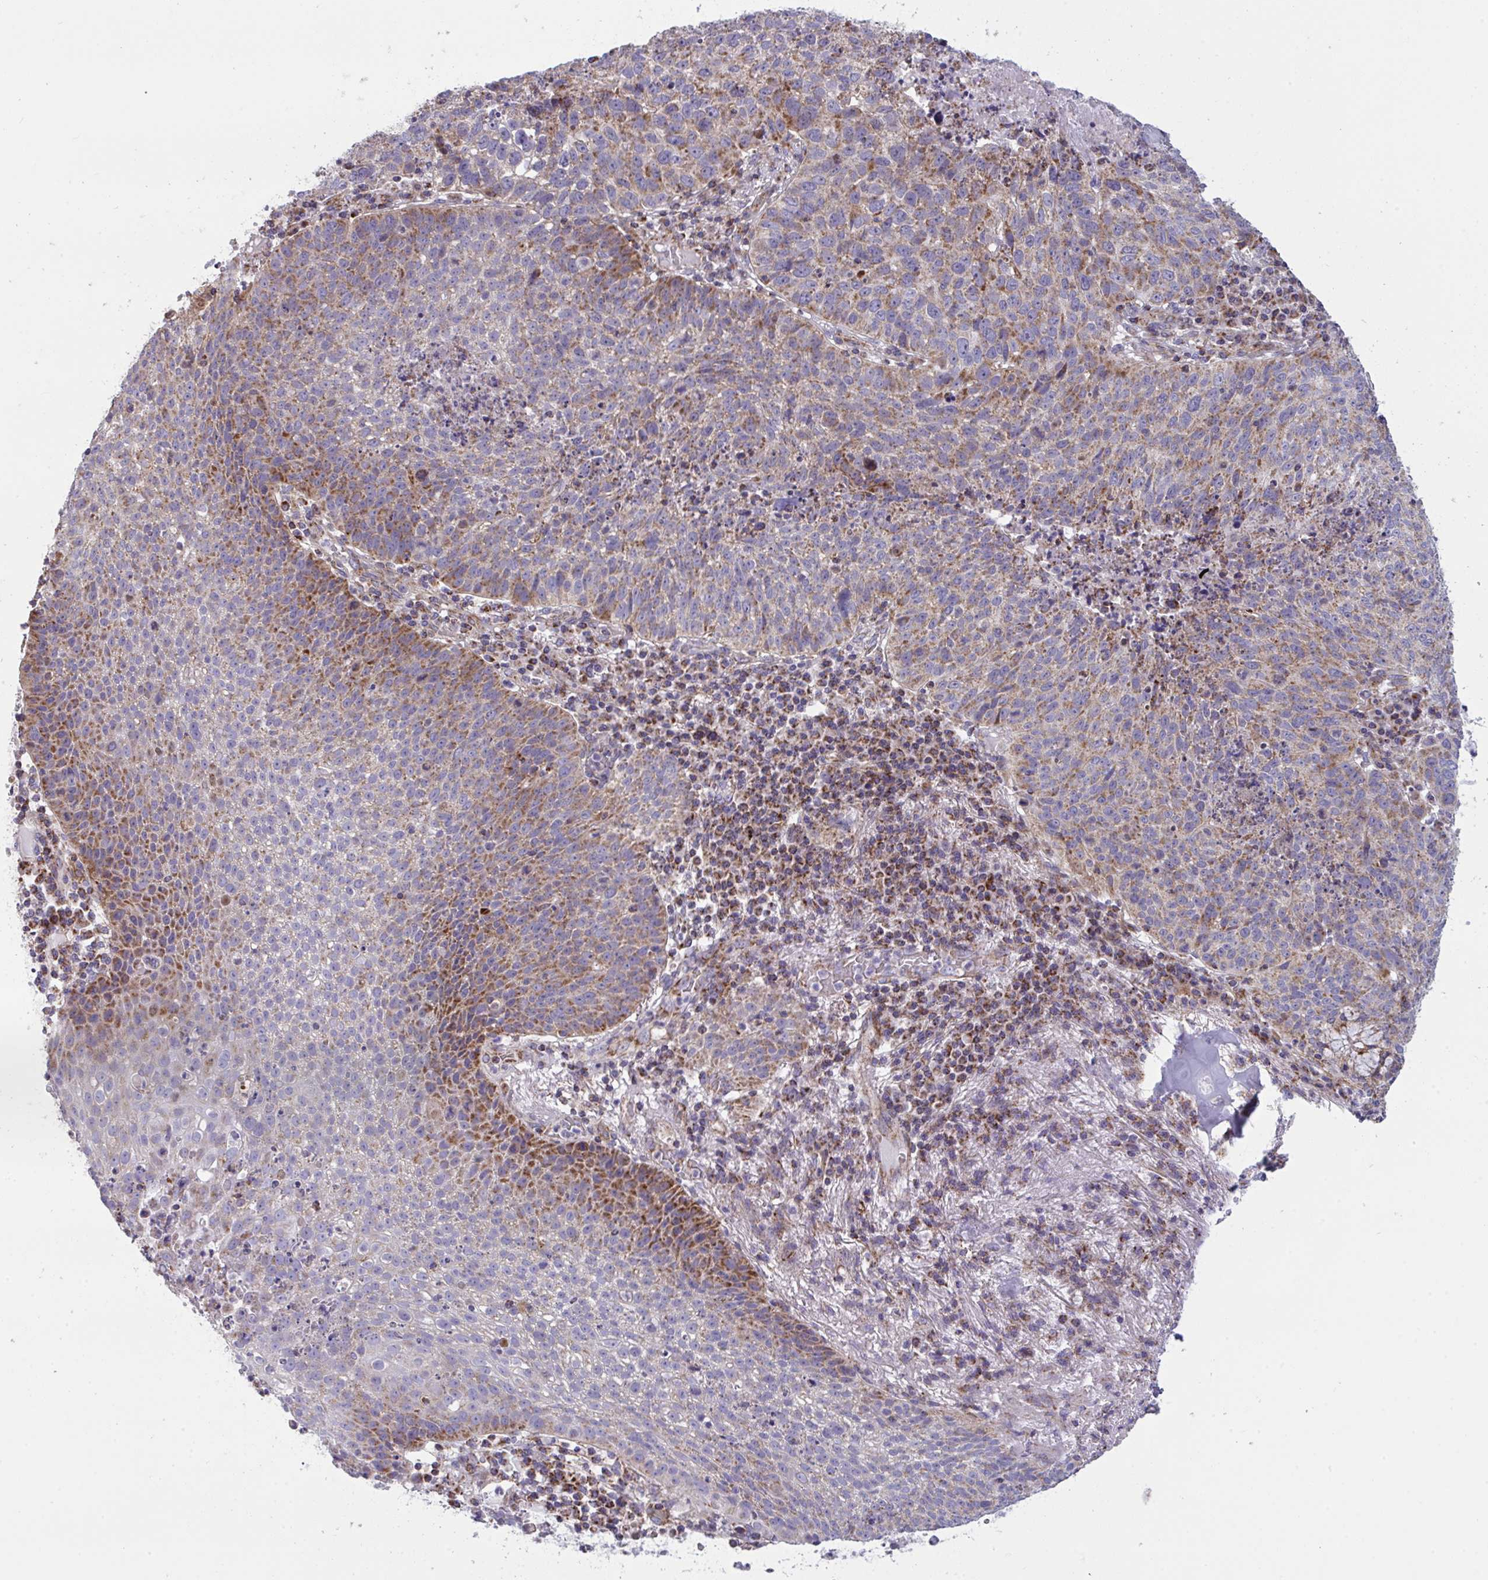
{"staining": {"intensity": "strong", "quantity": "25%-75%", "location": "cytoplasmic/membranous"}, "tissue": "lung cancer", "cell_type": "Tumor cells", "image_type": "cancer", "snomed": [{"axis": "morphology", "description": "Squamous cell carcinoma, NOS"}, {"axis": "topography", "description": "Lung"}], "caption": "Human squamous cell carcinoma (lung) stained for a protein (brown) exhibits strong cytoplasmic/membranous positive staining in approximately 25%-75% of tumor cells.", "gene": "MICOS10", "patient": {"sex": "male", "age": 63}}